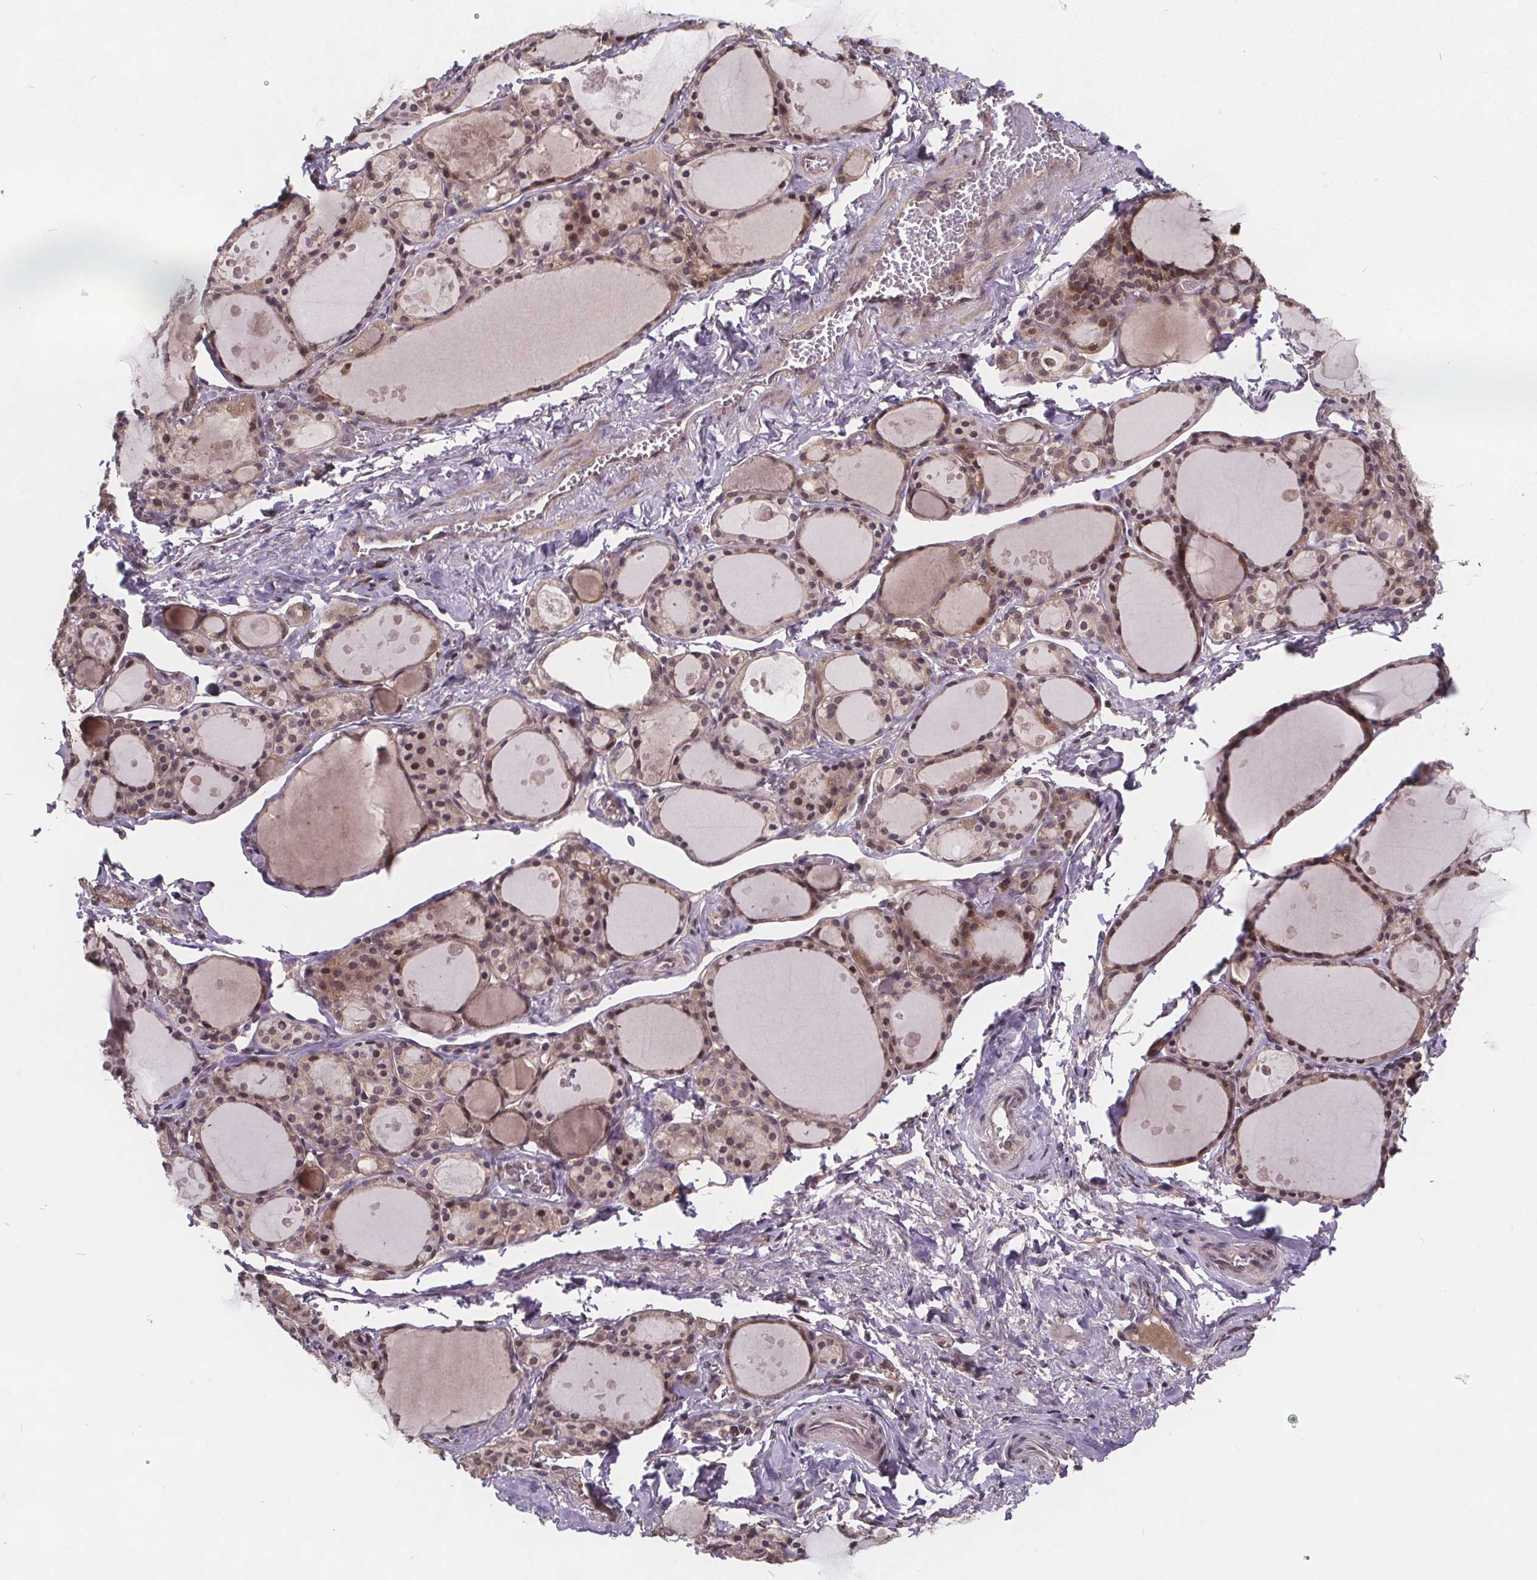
{"staining": {"intensity": "moderate", "quantity": "25%-75%", "location": "cytoplasmic/membranous,nuclear"}, "tissue": "thyroid gland", "cell_type": "Glandular cells", "image_type": "normal", "snomed": [{"axis": "morphology", "description": "Normal tissue, NOS"}, {"axis": "topography", "description": "Thyroid gland"}], "caption": "Thyroid gland stained with DAB immunohistochemistry shows medium levels of moderate cytoplasmic/membranous,nuclear expression in approximately 25%-75% of glandular cells.", "gene": "USP9X", "patient": {"sex": "male", "age": 68}}